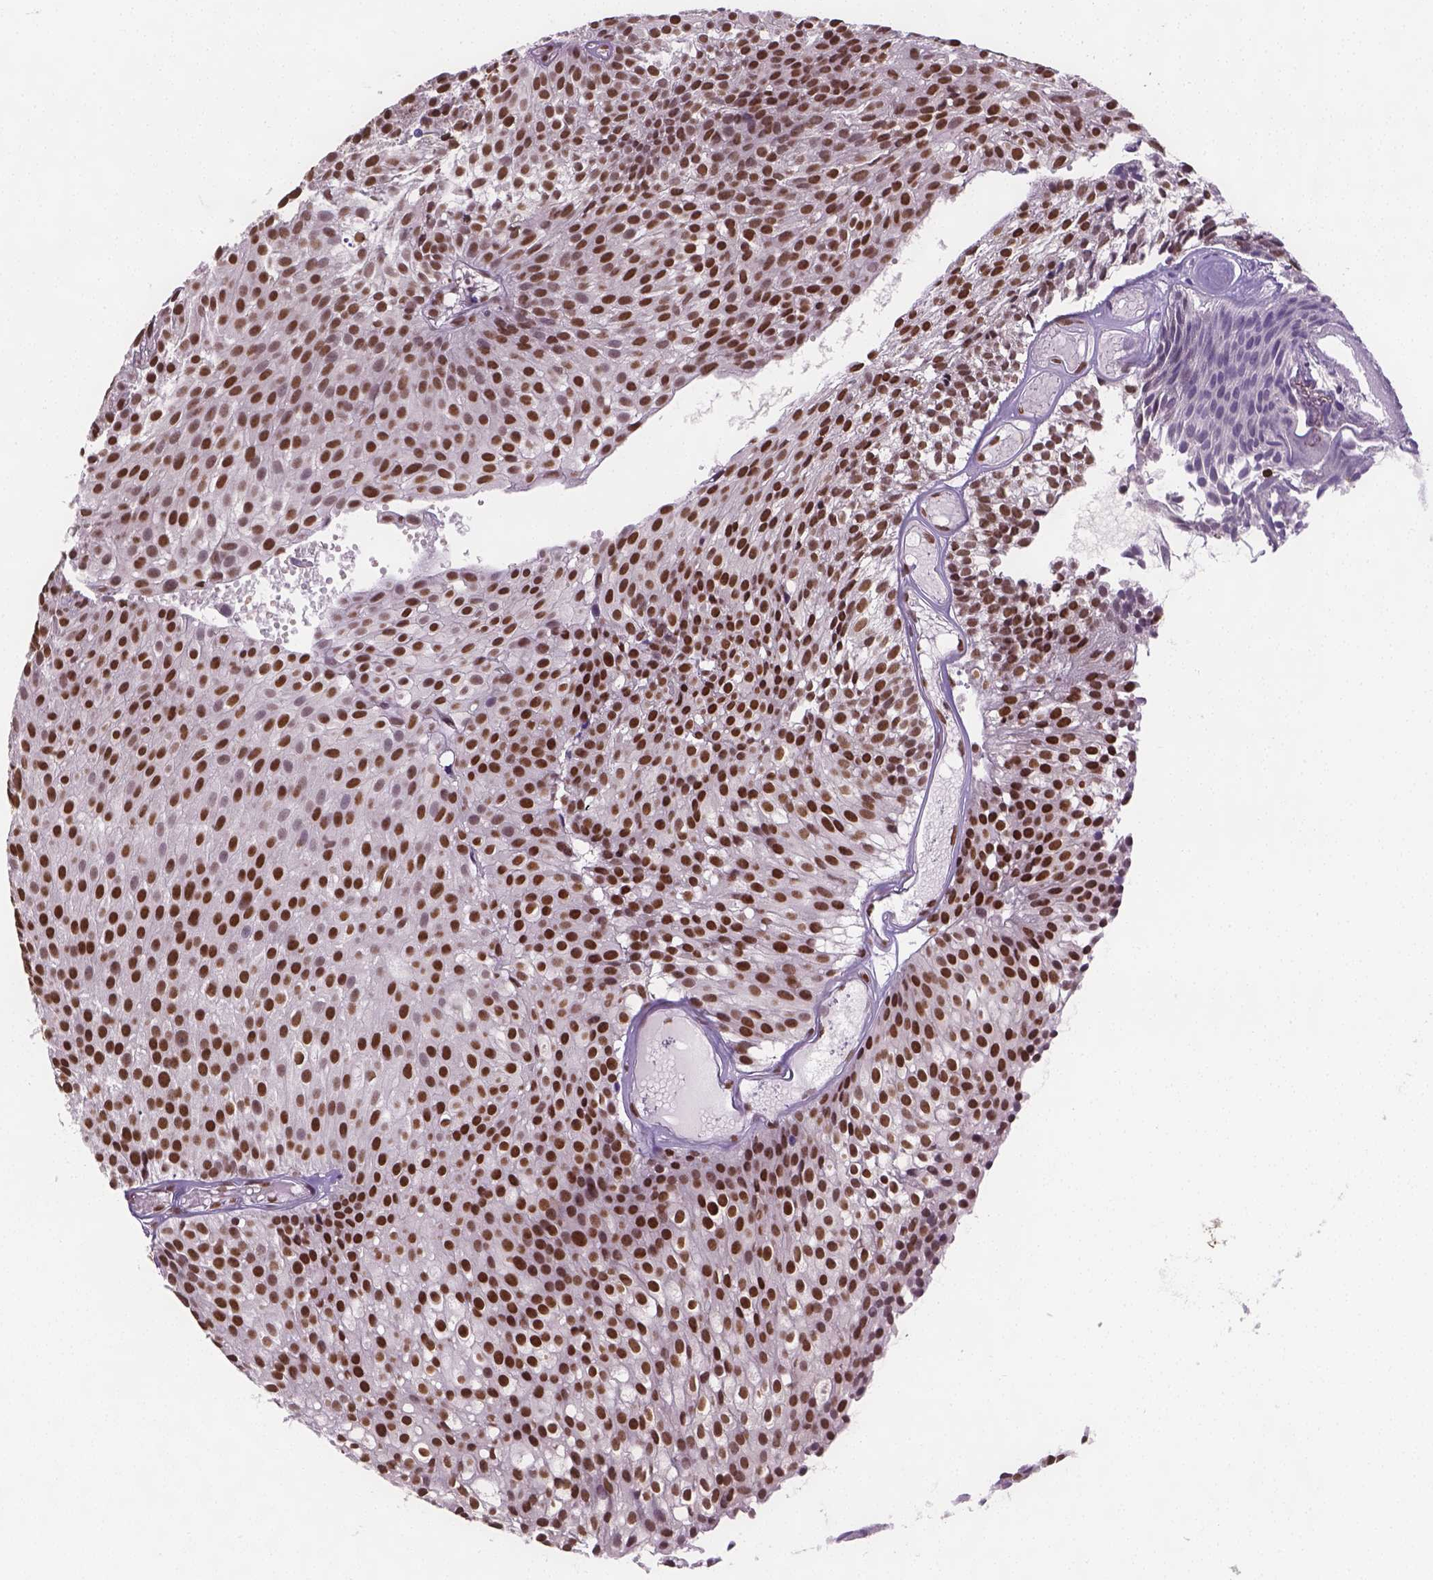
{"staining": {"intensity": "strong", "quantity": ">75%", "location": "nuclear"}, "tissue": "urothelial cancer", "cell_type": "Tumor cells", "image_type": "cancer", "snomed": [{"axis": "morphology", "description": "Urothelial carcinoma, Low grade"}, {"axis": "topography", "description": "Urinary bladder"}], "caption": "Protein staining exhibits strong nuclear expression in about >75% of tumor cells in urothelial cancer.", "gene": "FANCE", "patient": {"sex": "male", "age": 63}}